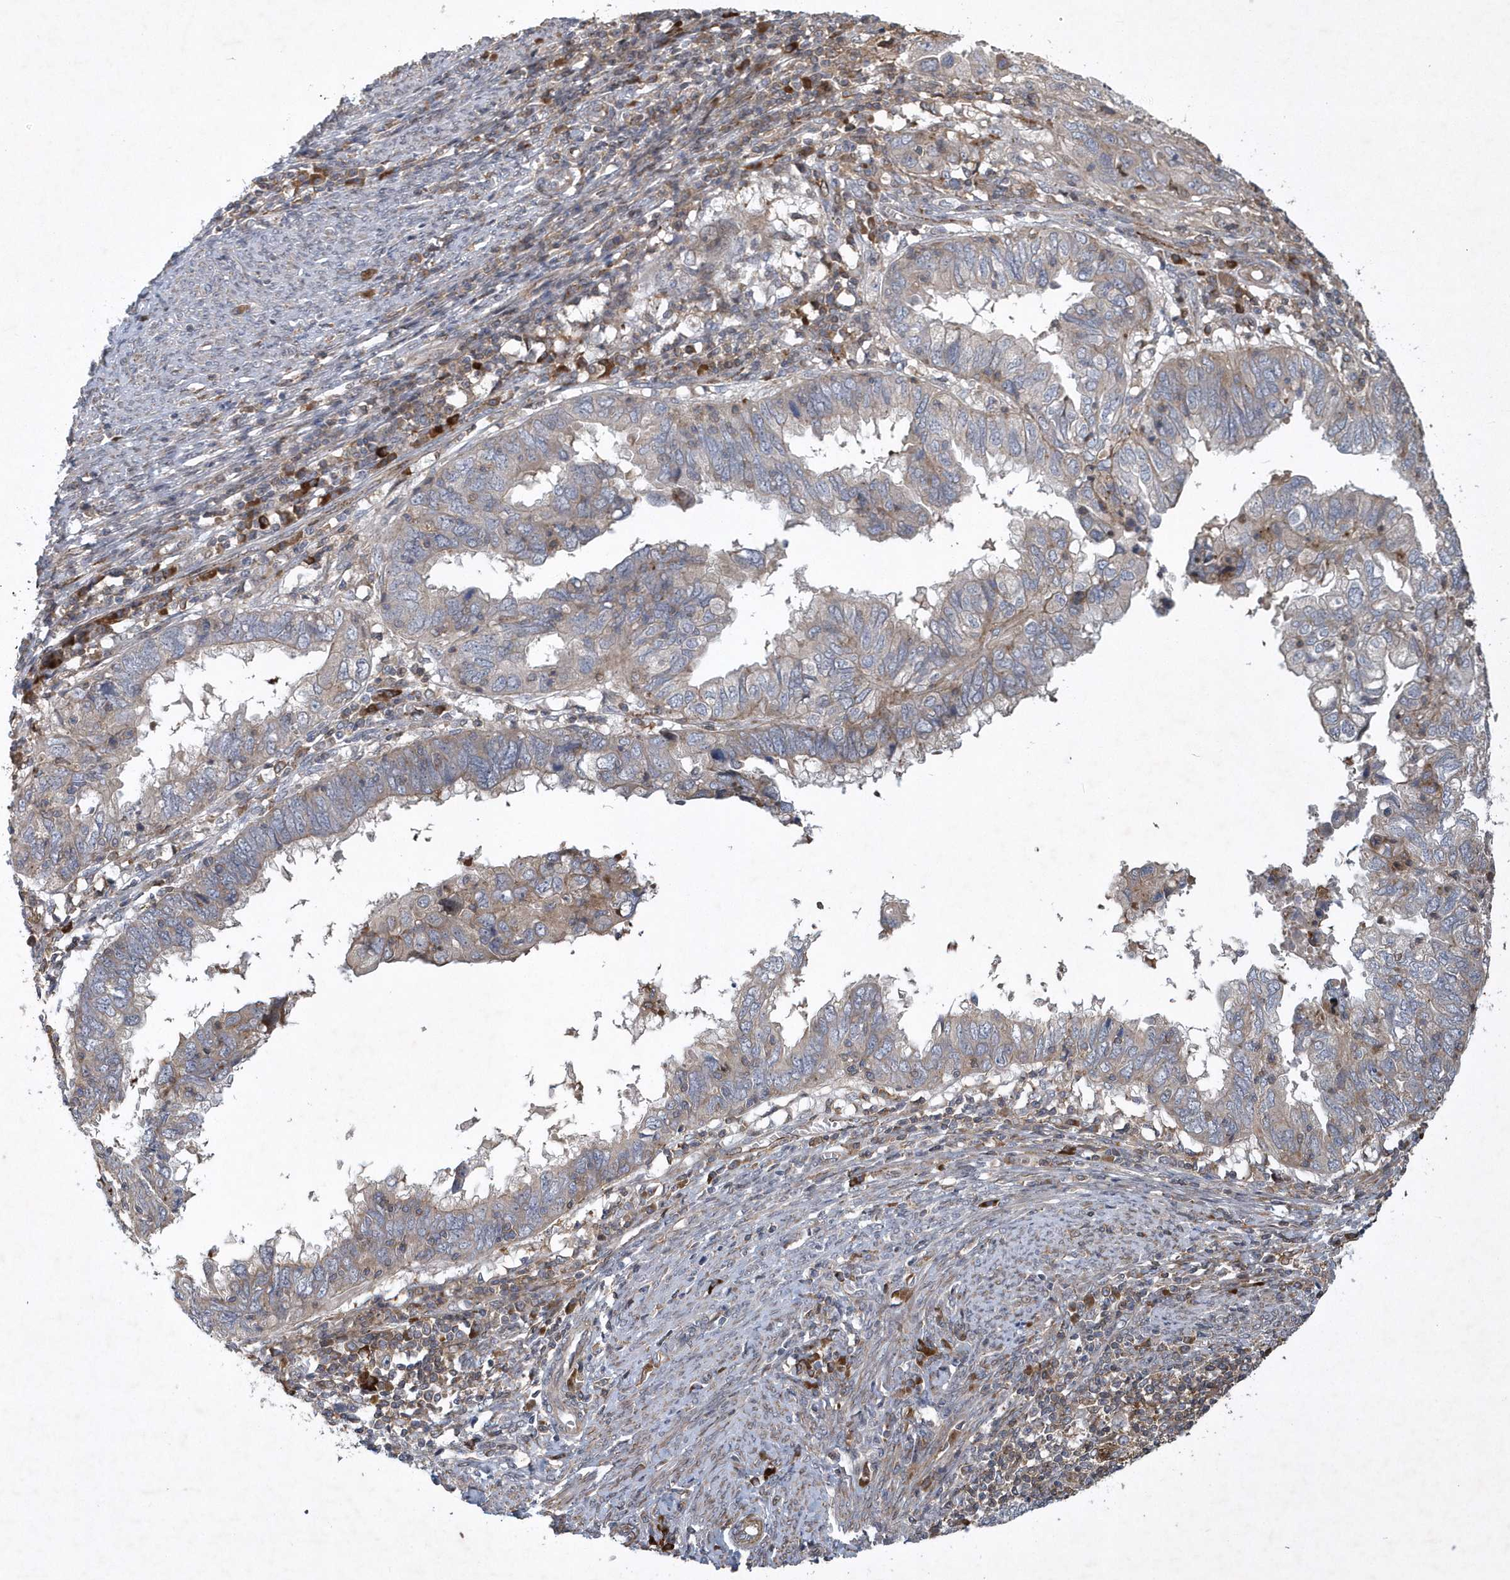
{"staining": {"intensity": "weak", "quantity": "25%-75%", "location": "cytoplasmic/membranous"}, "tissue": "endometrial cancer", "cell_type": "Tumor cells", "image_type": "cancer", "snomed": [{"axis": "morphology", "description": "Adenocarcinoma, NOS"}, {"axis": "topography", "description": "Uterus"}], "caption": "Protein analysis of endometrial cancer (adenocarcinoma) tissue displays weak cytoplasmic/membranous staining in about 25%-75% of tumor cells.", "gene": "N4BP2", "patient": {"sex": "female", "age": 77}}